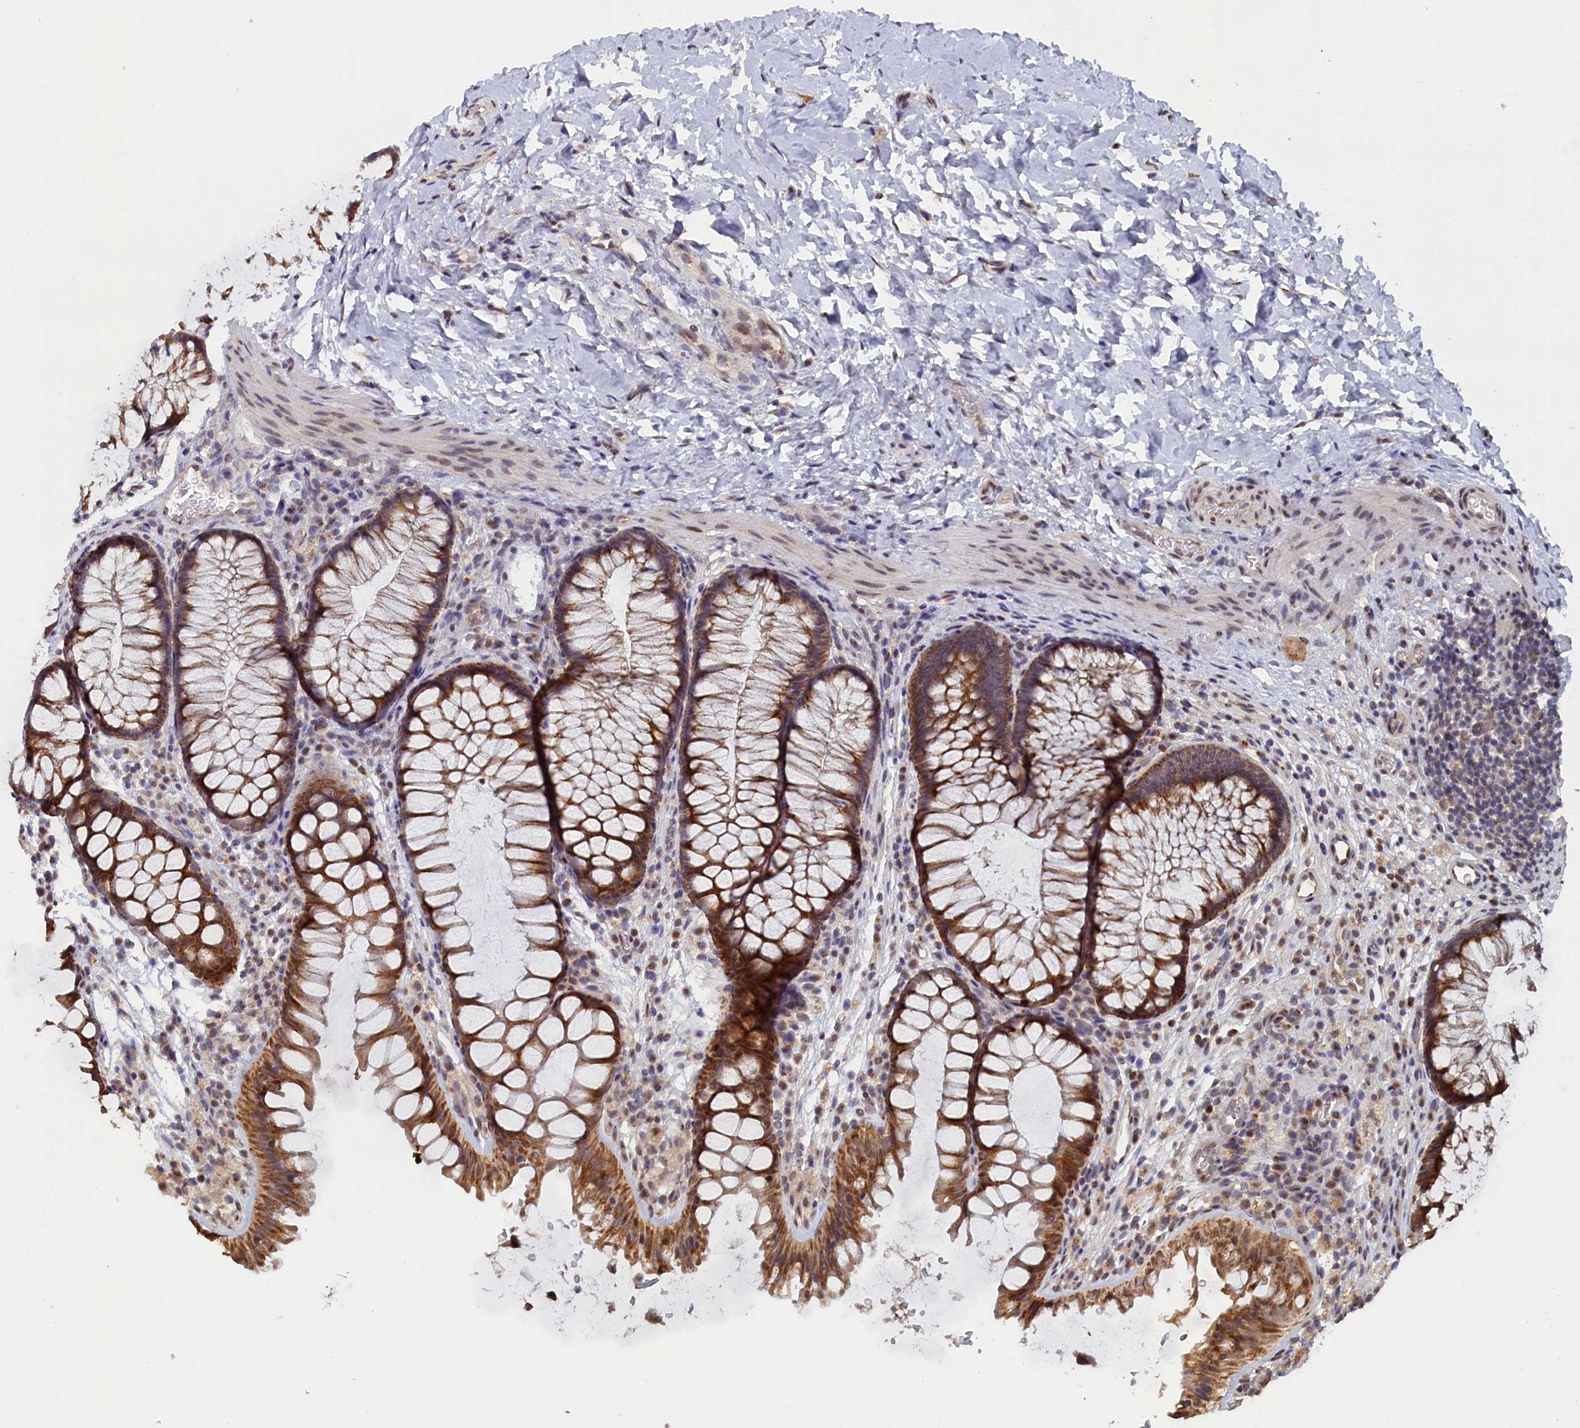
{"staining": {"intensity": "moderate", "quantity": ">75%", "location": "cytoplasmic/membranous,nuclear"}, "tissue": "colon", "cell_type": "Endothelial cells", "image_type": "normal", "snomed": [{"axis": "morphology", "description": "Normal tissue, NOS"}, {"axis": "topography", "description": "Colon"}], "caption": "Unremarkable colon reveals moderate cytoplasmic/membranous,nuclear expression in approximately >75% of endothelial cells (DAB (3,3'-diaminobenzidine) = brown stain, brightfield microscopy at high magnification)..", "gene": "PIGQ", "patient": {"sex": "female", "age": 62}}